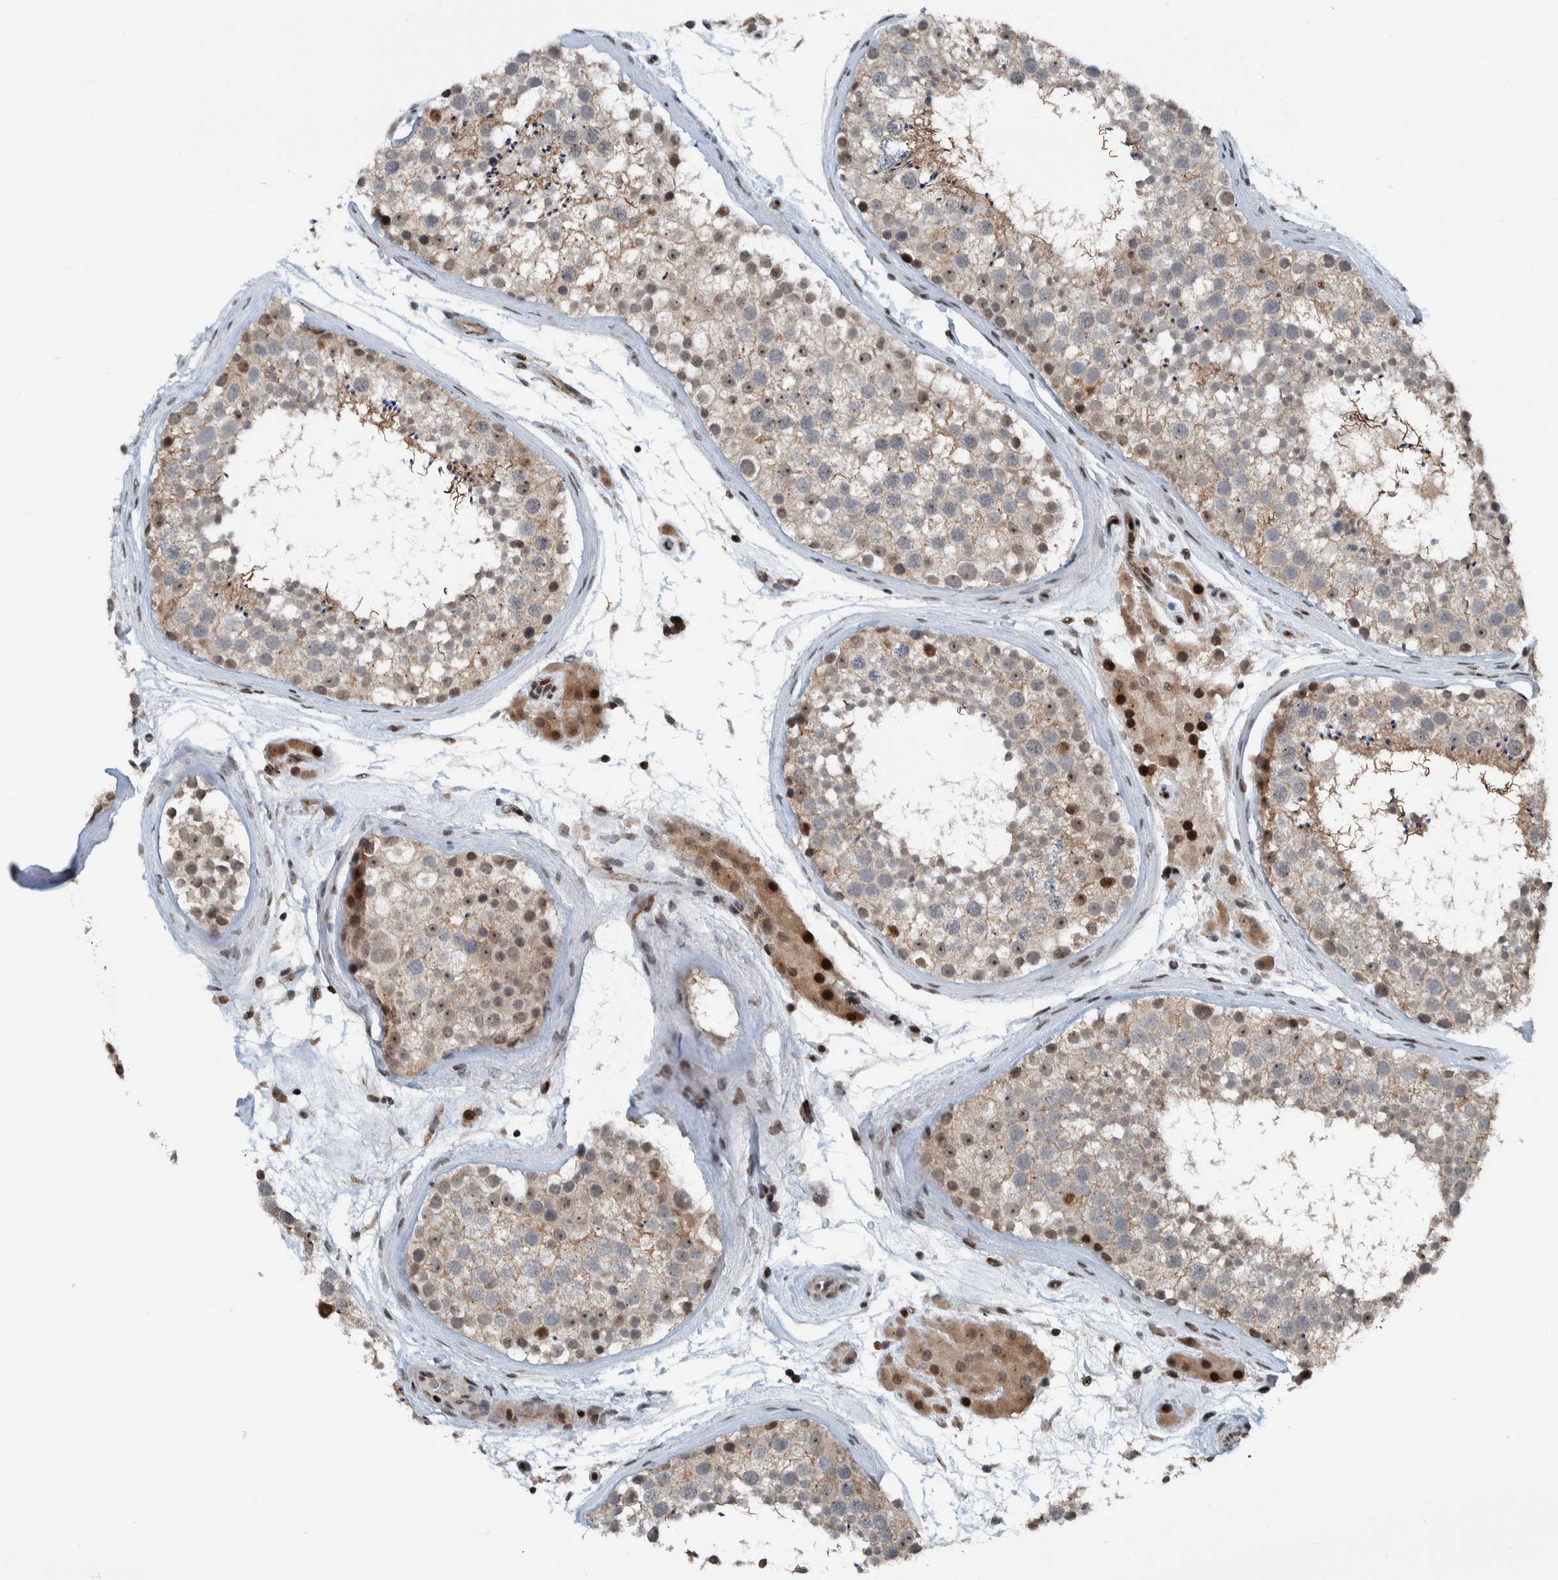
{"staining": {"intensity": "weak", "quantity": ">75%", "location": "cytoplasmic/membranous,nuclear"}, "tissue": "testis", "cell_type": "Cells in seminiferous ducts", "image_type": "normal", "snomed": [{"axis": "morphology", "description": "Normal tissue, NOS"}, {"axis": "topography", "description": "Testis"}], "caption": "Testis stained with DAB immunohistochemistry shows low levels of weak cytoplasmic/membranous,nuclear staining in about >75% of cells in seminiferous ducts. Immunohistochemistry stains the protein in brown and the nuclei are stained blue.", "gene": "ZNF366", "patient": {"sex": "male", "age": 46}}